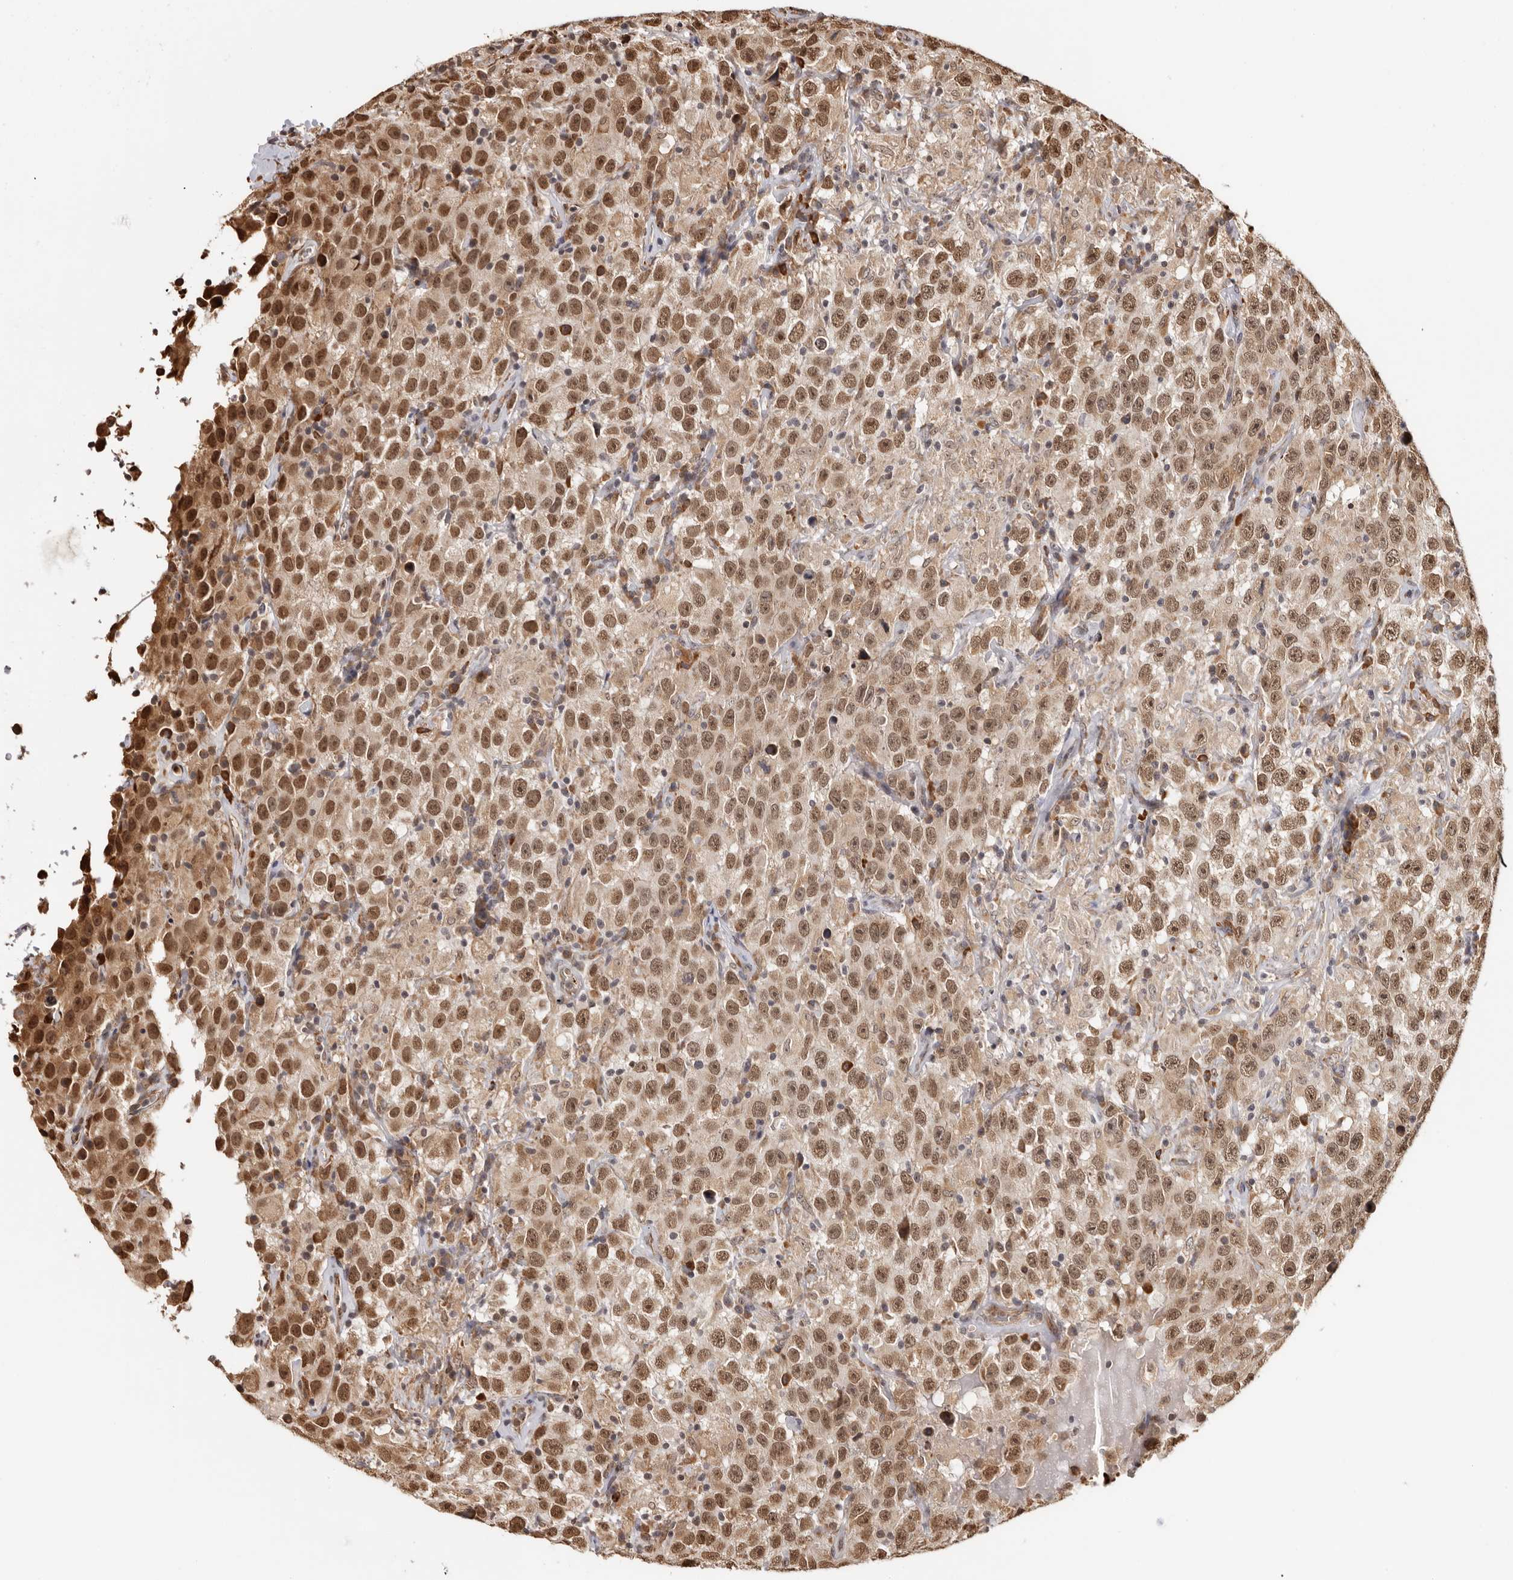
{"staining": {"intensity": "moderate", "quantity": ">75%", "location": "cytoplasmic/membranous,nuclear"}, "tissue": "testis cancer", "cell_type": "Tumor cells", "image_type": "cancer", "snomed": [{"axis": "morphology", "description": "Seminoma, NOS"}, {"axis": "topography", "description": "Testis"}], "caption": "DAB (3,3'-diaminobenzidine) immunohistochemical staining of testis seminoma displays moderate cytoplasmic/membranous and nuclear protein staining in about >75% of tumor cells. (IHC, brightfield microscopy, high magnification).", "gene": "ZNF83", "patient": {"sex": "male", "age": 41}}